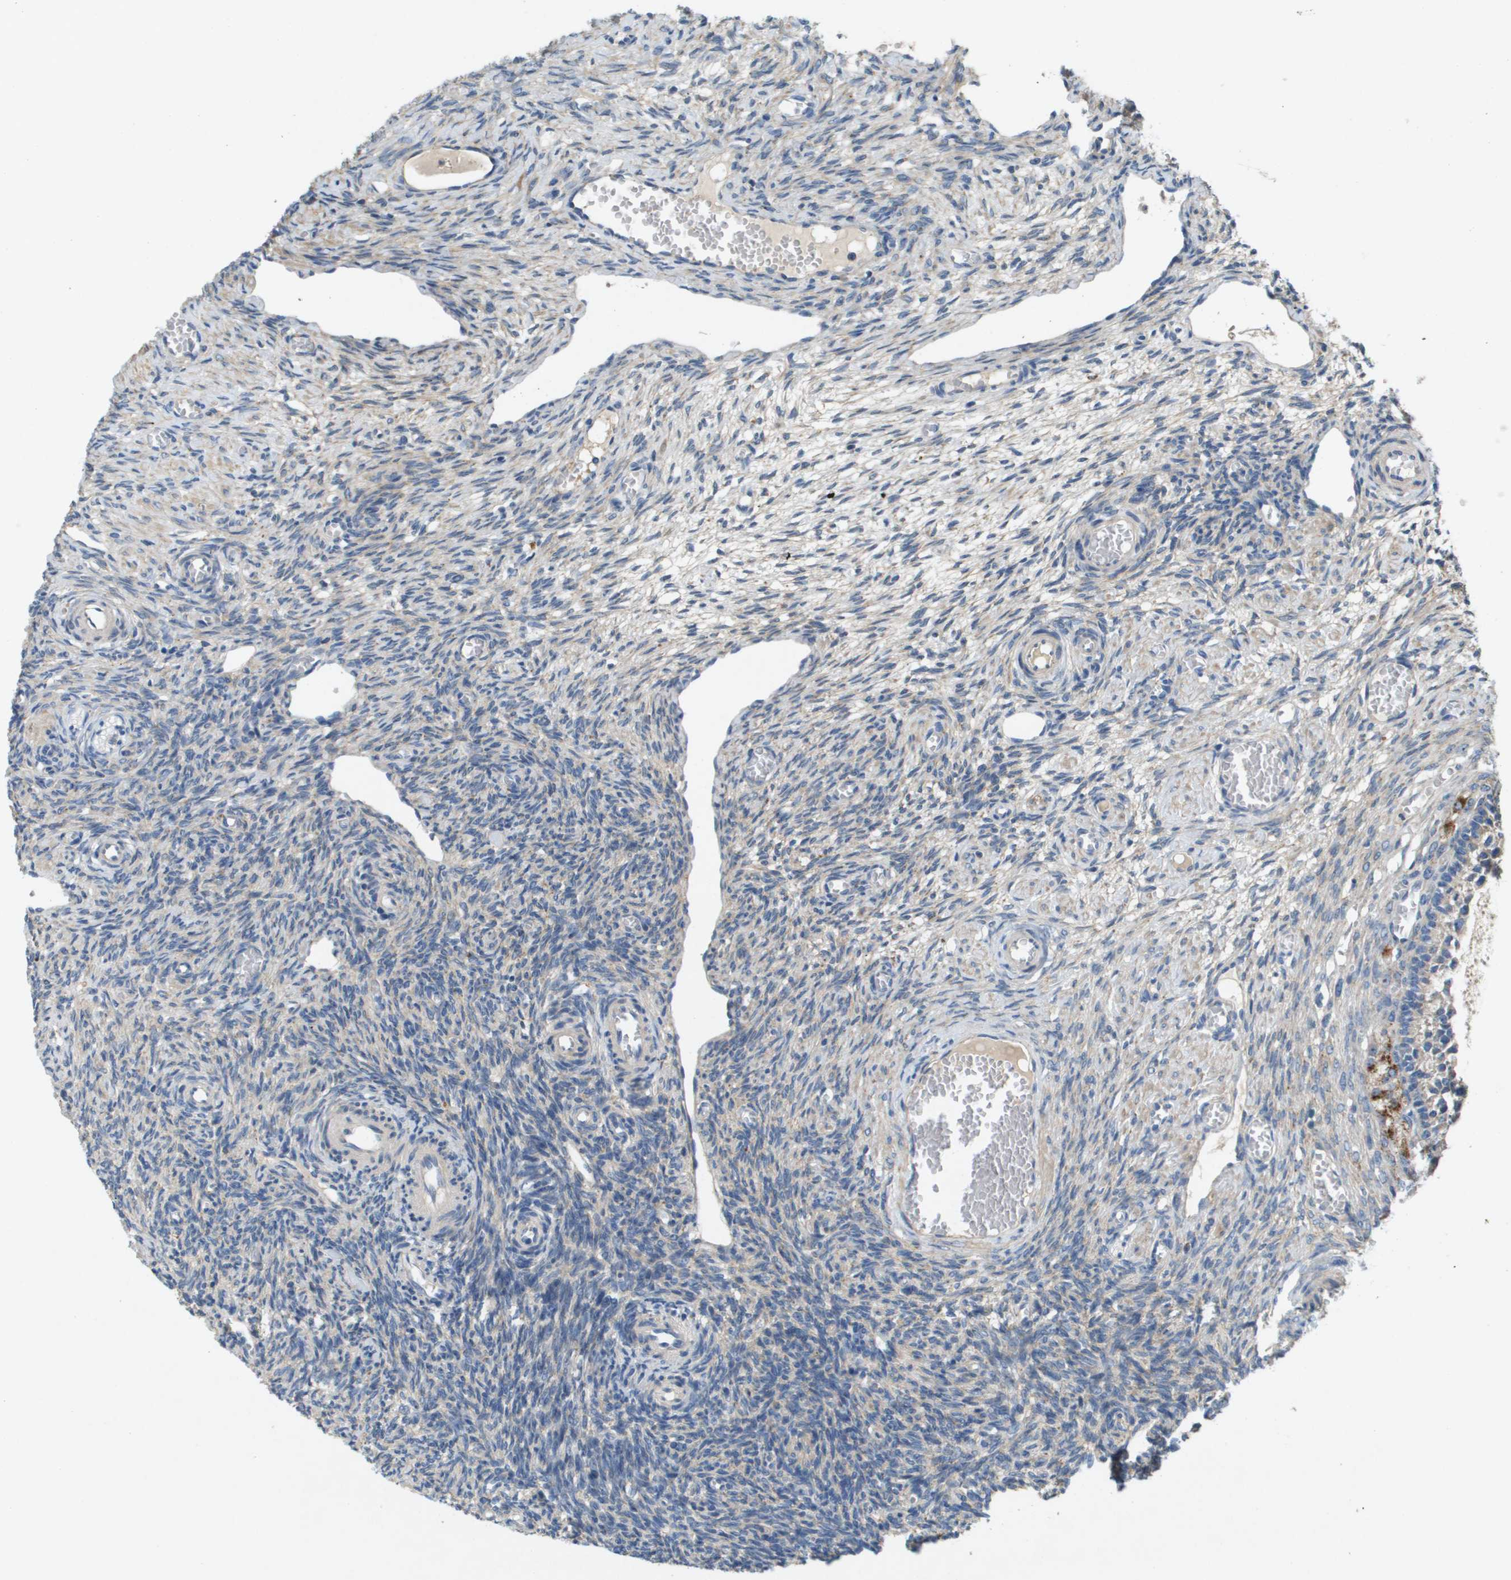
{"staining": {"intensity": "weak", "quantity": "<25%", "location": "cytoplasmic/membranous"}, "tissue": "ovary", "cell_type": "Ovarian stroma cells", "image_type": "normal", "snomed": [{"axis": "morphology", "description": "Normal tissue, NOS"}, {"axis": "topography", "description": "Ovary"}], "caption": "Protein analysis of benign ovary demonstrates no significant positivity in ovarian stroma cells.", "gene": "B3GNT5", "patient": {"sex": "female", "age": 27}}